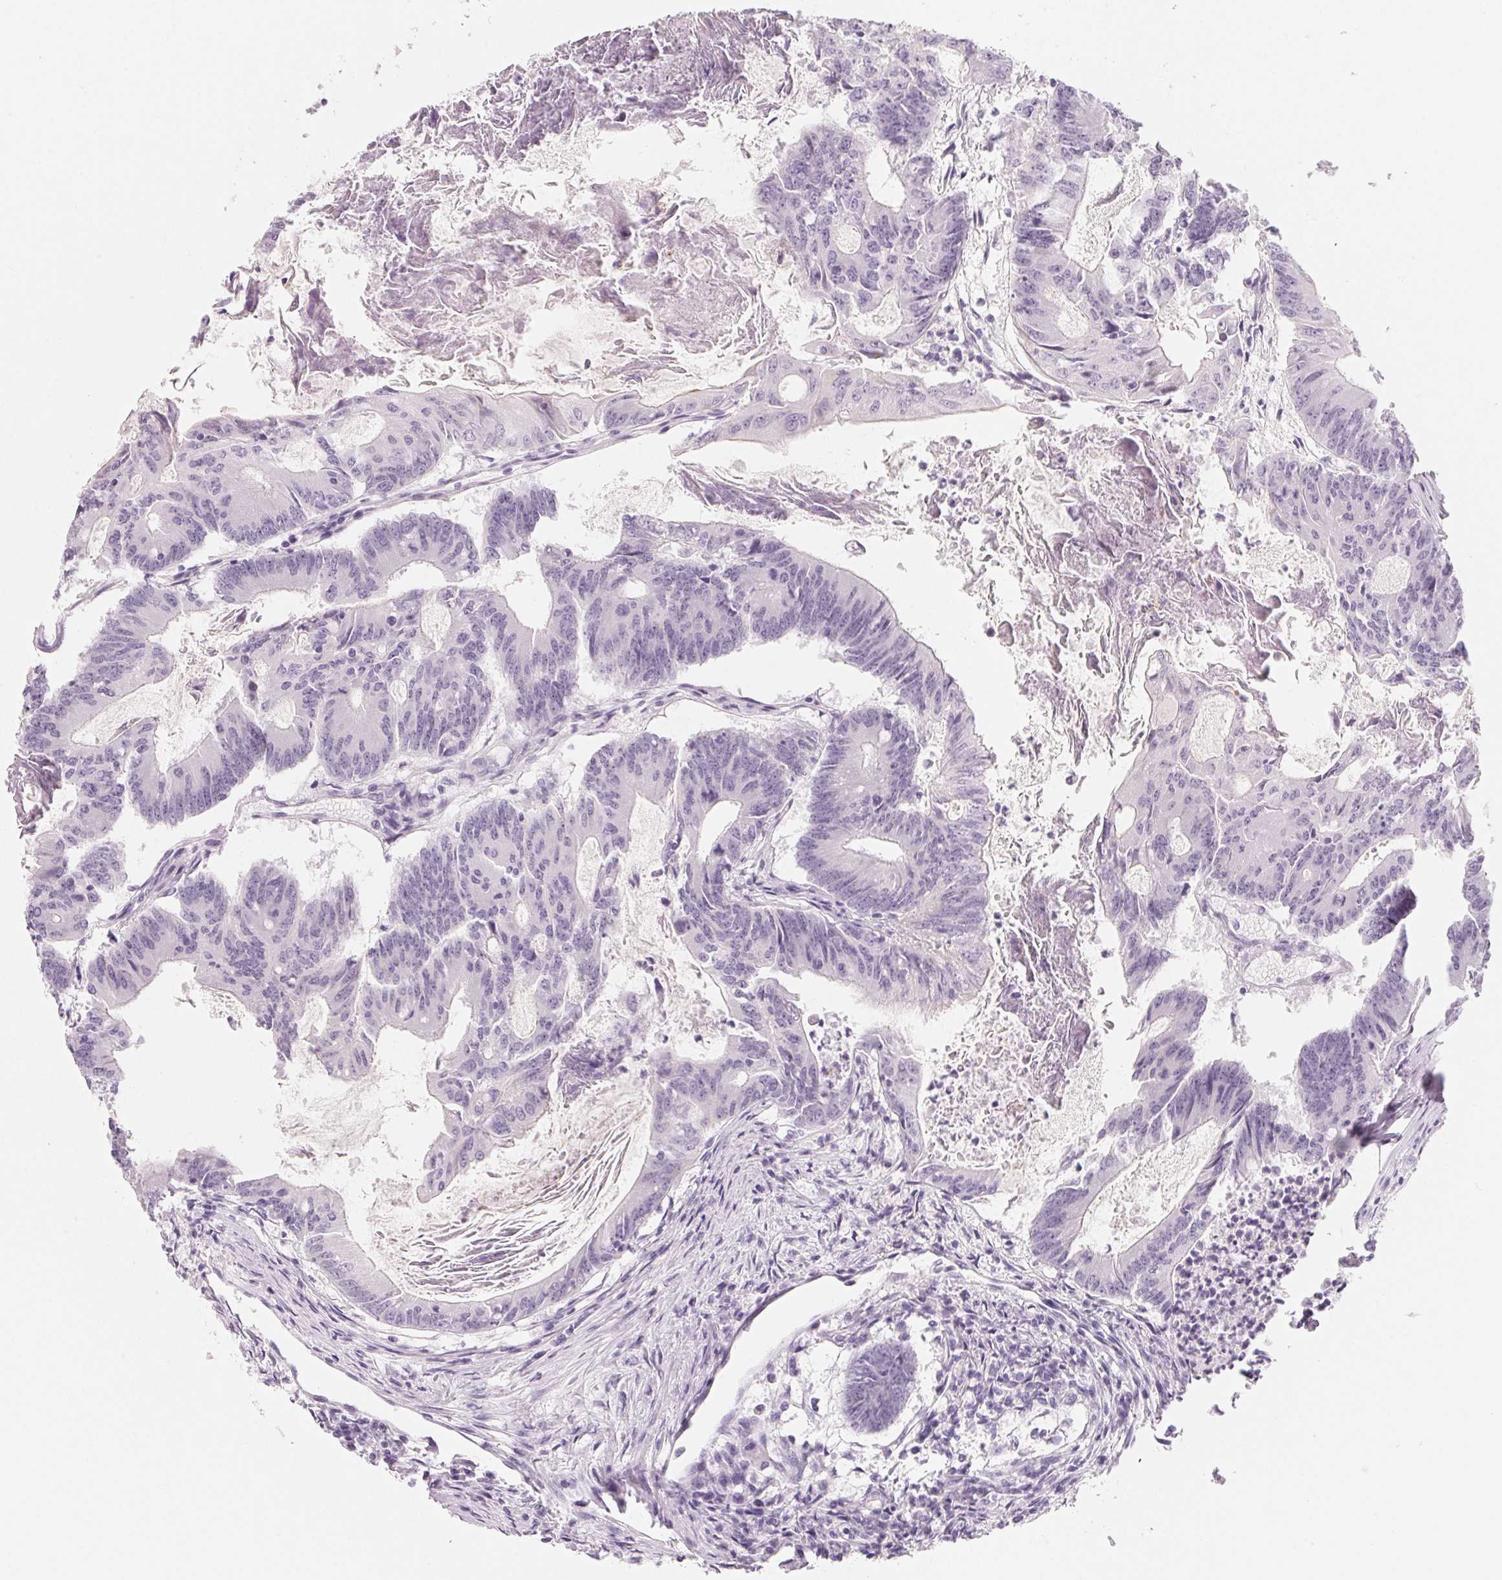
{"staining": {"intensity": "negative", "quantity": "none", "location": "none"}, "tissue": "colorectal cancer", "cell_type": "Tumor cells", "image_type": "cancer", "snomed": [{"axis": "morphology", "description": "Adenocarcinoma, NOS"}, {"axis": "topography", "description": "Colon"}], "caption": "There is no significant expression in tumor cells of colorectal cancer. (DAB immunohistochemistry visualized using brightfield microscopy, high magnification).", "gene": "SH3GL2", "patient": {"sex": "female", "age": 70}}